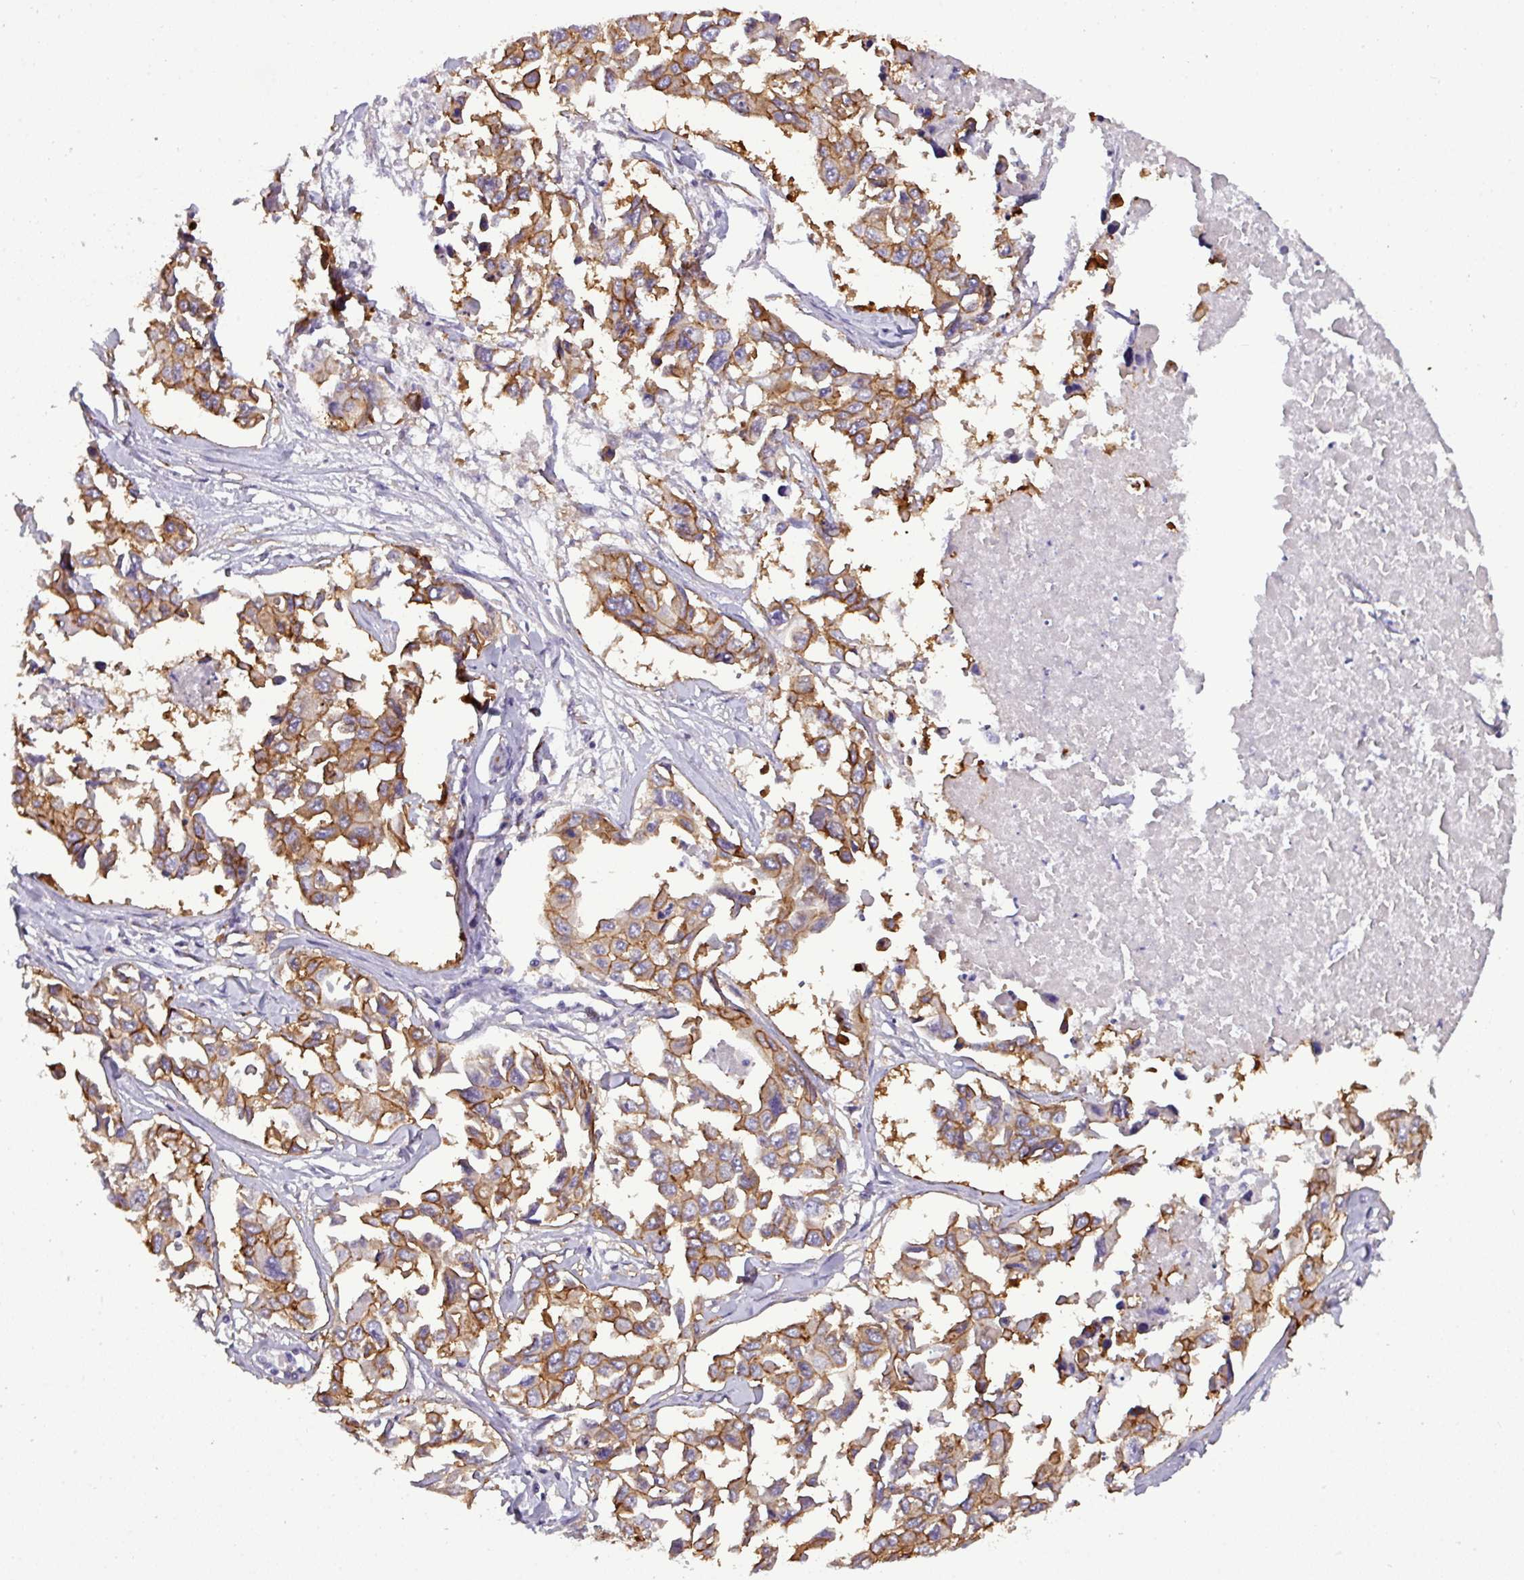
{"staining": {"intensity": "moderate", "quantity": ">75%", "location": "cytoplasmic/membranous"}, "tissue": "lung cancer", "cell_type": "Tumor cells", "image_type": "cancer", "snomed": [{"axis": "morphology", "description": "Adenocarcinoma, NOS"}, {"axis": "topography", "description": "Lung"}], "caption": "Tumor cells demonstrate medium levels of moderate cytoplasmic/membranous expression in approximately >75% of cells in human lung cancer. (DAB = brown stain, brightfield microscopy at high magnification).", "gene": "PARD6A", "patient": {"sex": "male", "age": 64}}